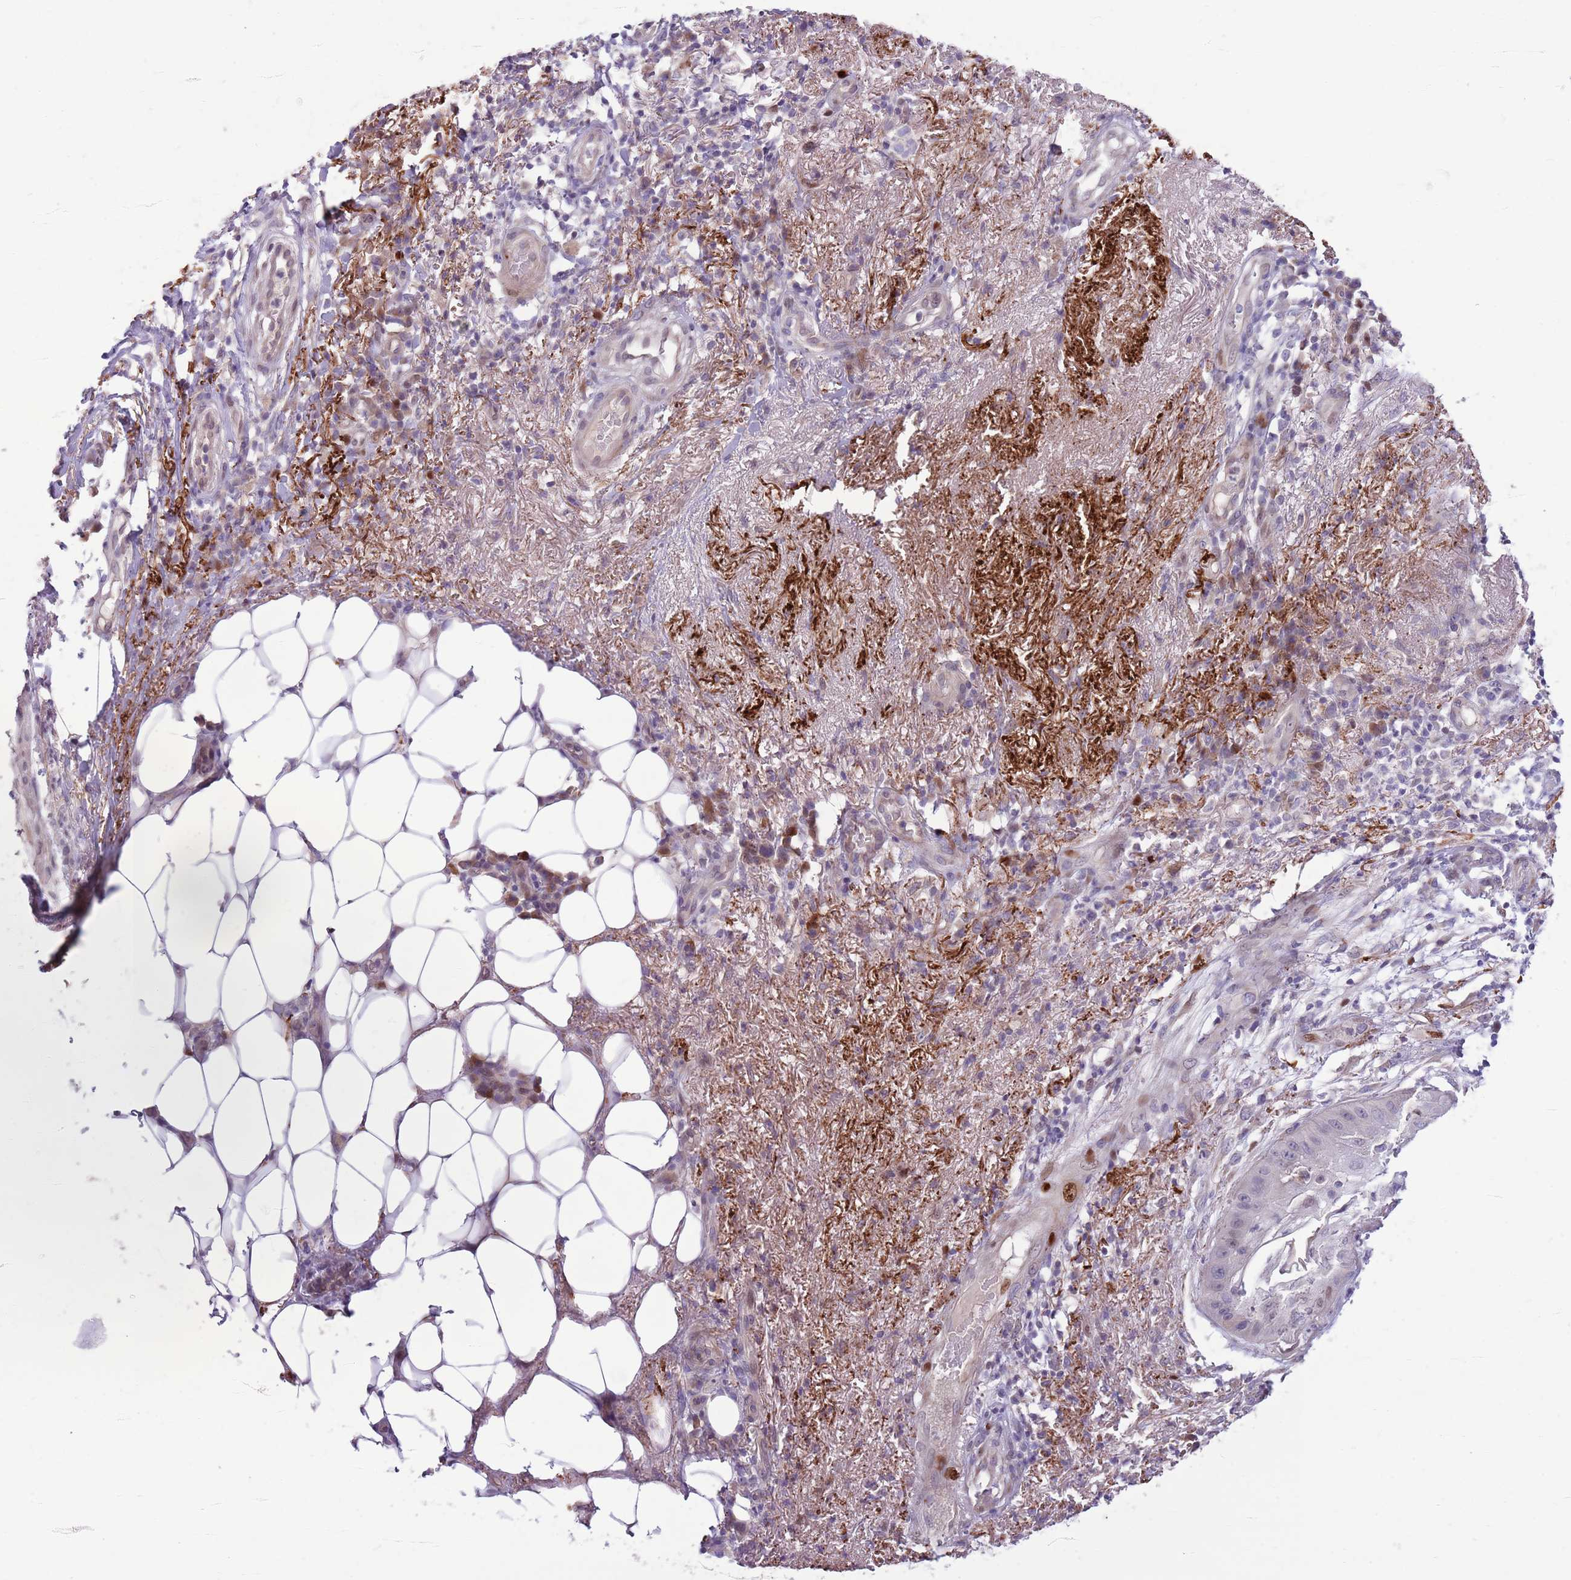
{"staining": {"intensity": "moderate", "quantity": "<25%", "location": "nuclear"}, "tissue": "skin cancer", "cell_type": "Tumor cells", "image_type": "cancer", "snomed": [{"axis": "morphology", "description": "Squamous cell carcinoma, NOS"}, {"axis": "topography", "description": "Skin"}], "caption": "Skin cancer (squamous cell carcinoma) tissue displays moderate nuclear positivity in approximately <25% of tumor cells, visualized by immunohistochemistry.", "gene": "CCND2", "patient": {"sex": "male", "age": 70}}